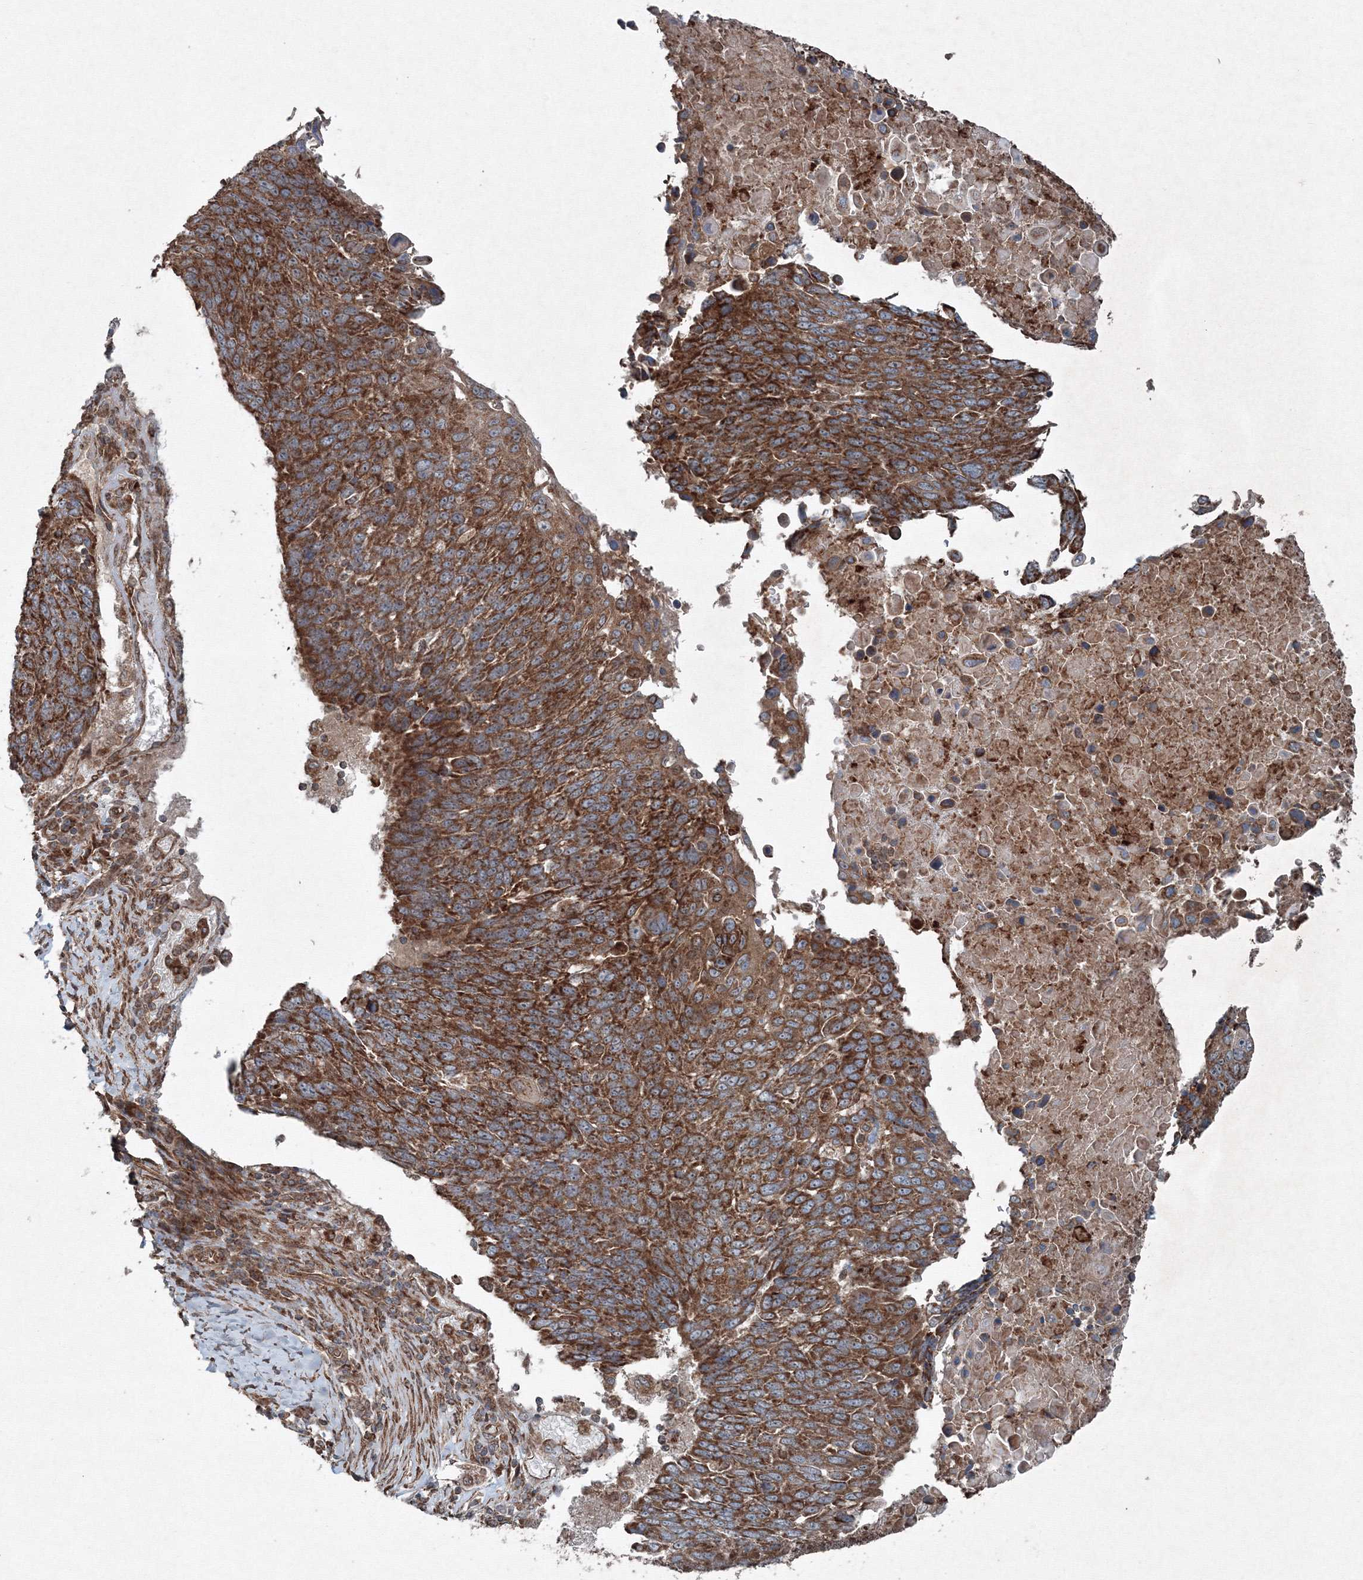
{"staining": {"intensity": "strong", "quantity": ">75%", "location": "cytoplasmic/membranous"}, "tissue": "lung cancer", "cell_type": "Tumor cells", "image_type": "cancer", "snomed": [{"axis": "morphology", "description": "Squamous cell carcinoma, NOS"}, {"axis": "topography", "description": "Lung"}], "caption": "Human lung cancer stained with a protein marker demonstrates strong staining in tumor cells.", "gene": "COPS7B", "patient": {"sex": "male", "age": 66}}